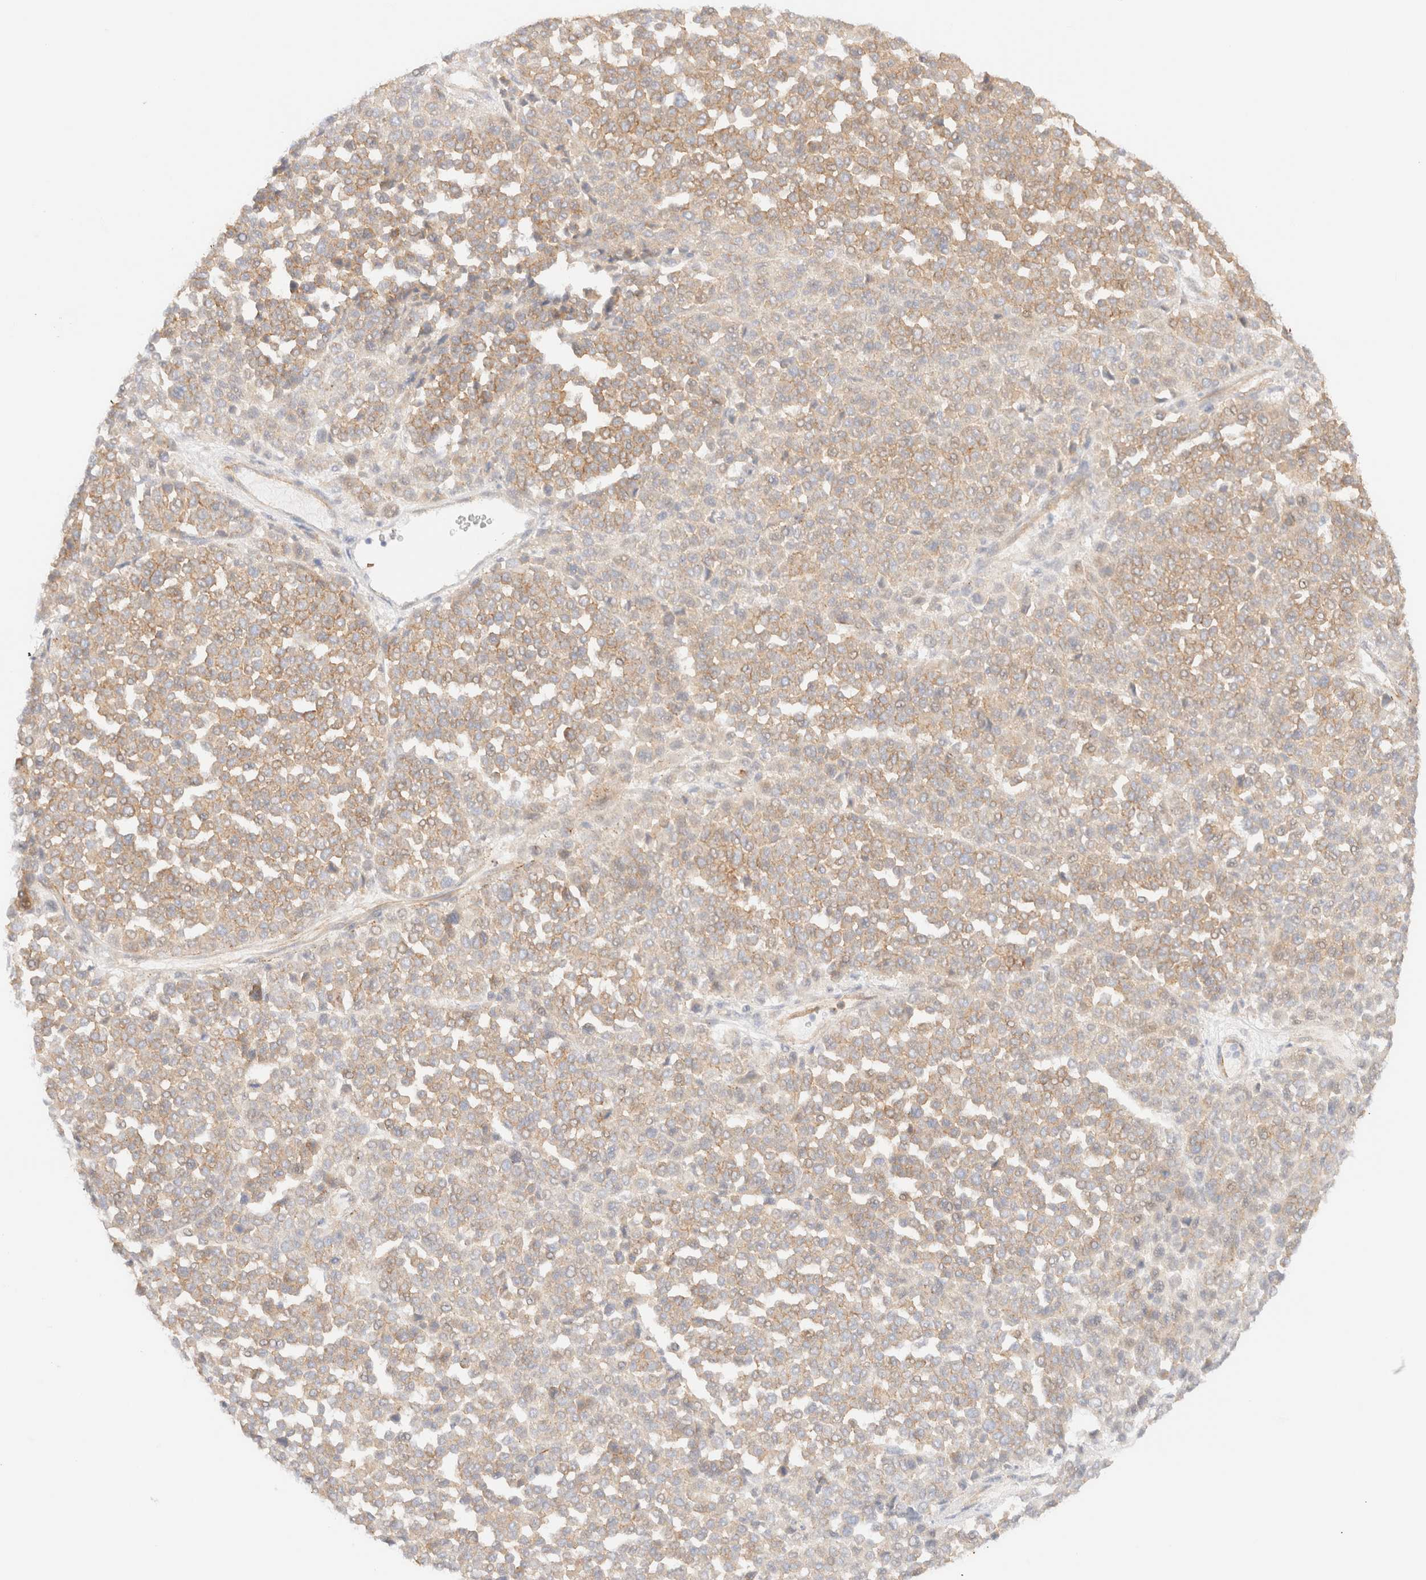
{"staining": {"intensity": "weak", "quantity": ">75%", "location": "cytoplasmic/membranous"}, "tissue": "melanoma", "cell_type": "Tumor cells", "image_type": "cancer", "snomed": [{"axis": "morphology", "description": "Malignant melanoma, Metastatic site"}, {"axis": "topography", "description": "Pancreas"}], "caption": "The image demonstrates immunohistochemical staining of melanoma. There is weak cytoplasmic/membranous positivity is identified in approximately >75% of tumor cells.", "gene": "MYO10", "patient": {"sex": "female", "age": 30}}